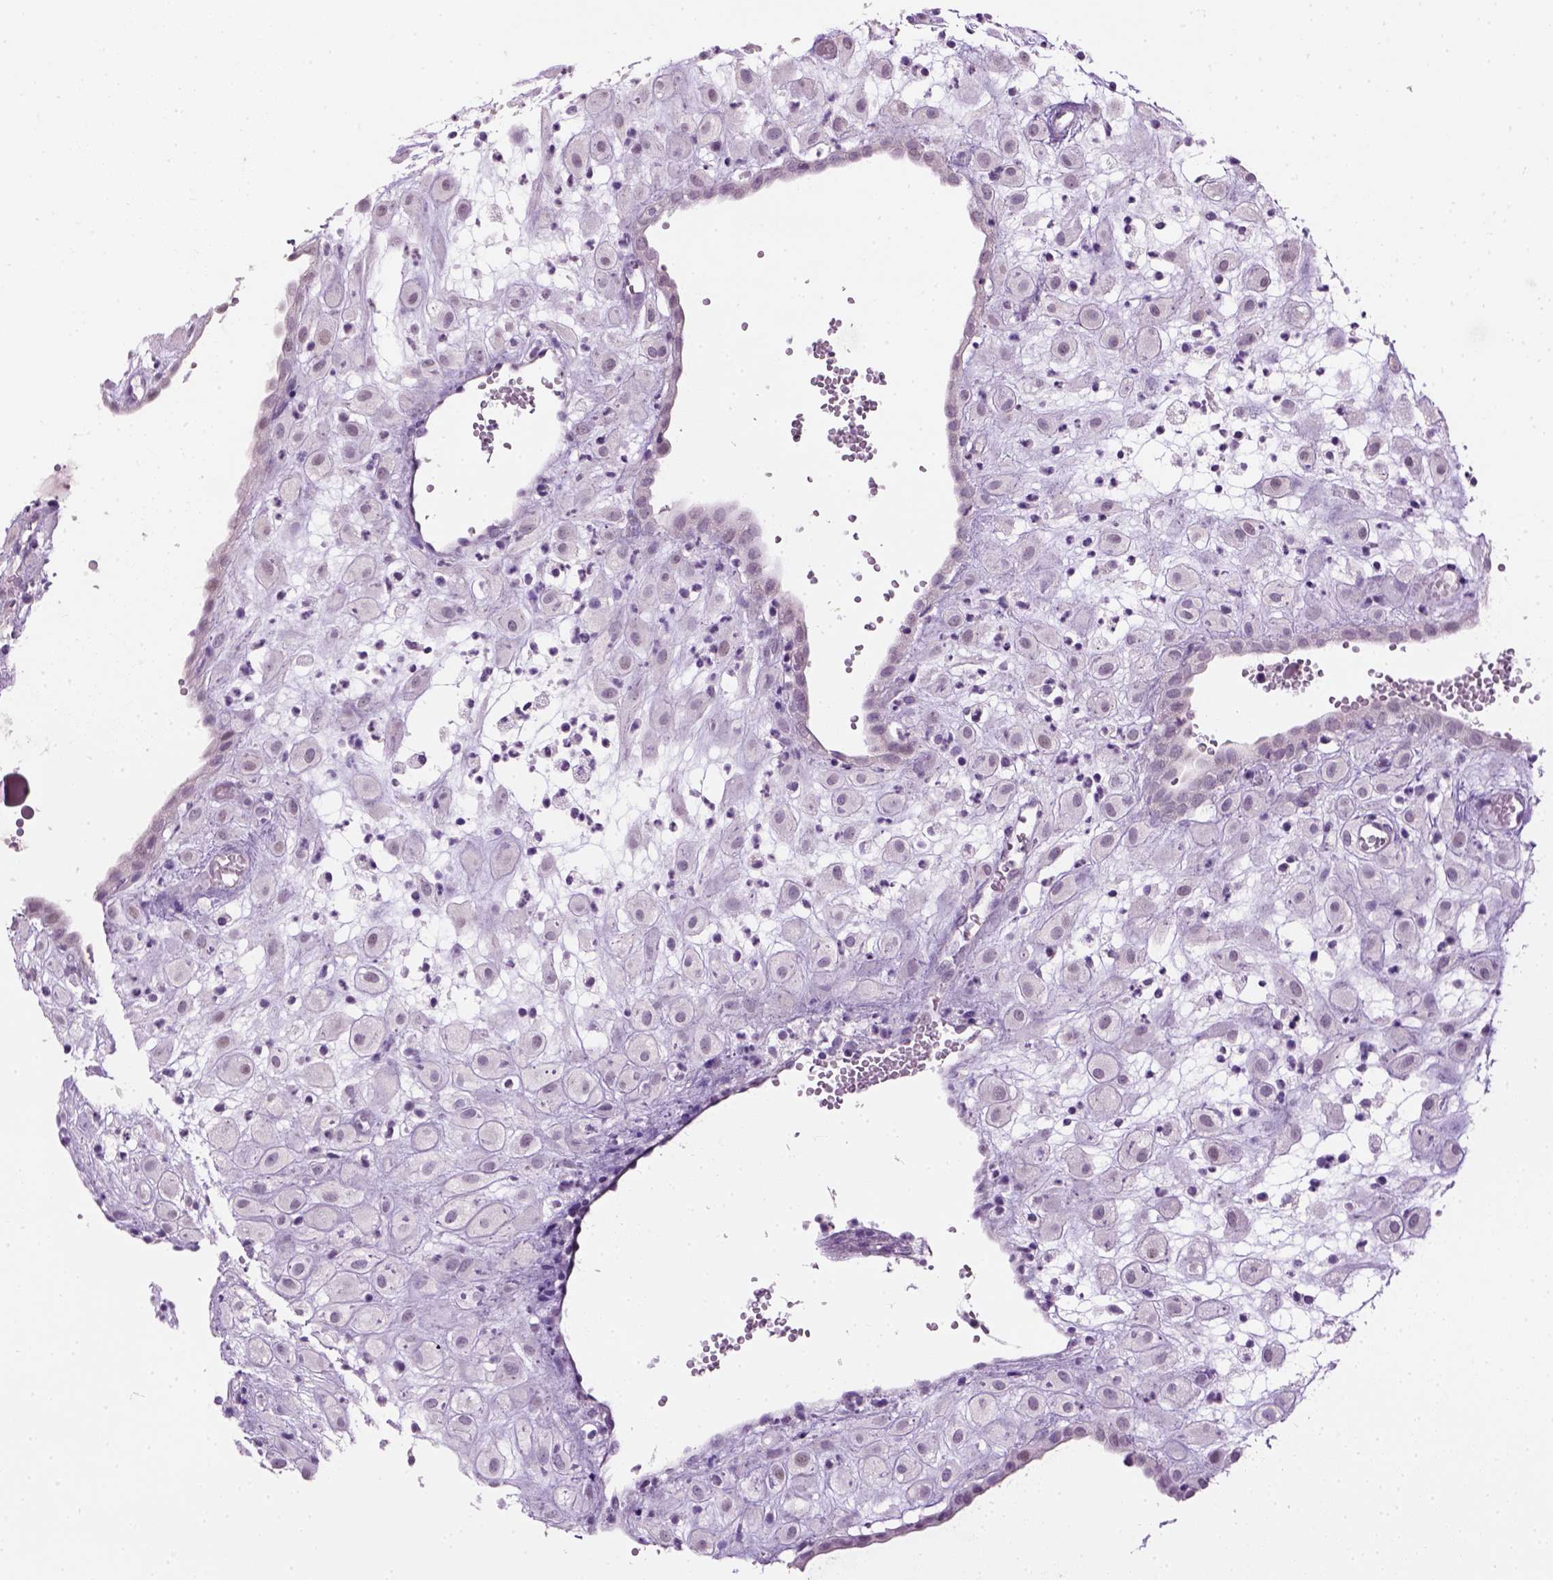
{"staining": {"intensity": "negative", "quantity": "none", "location": "none"}, "tissue": "placenta", "cell_type": "Decidual cells", "image_type": "normal", "snomed": [{"axis": "morphology", "description": "Normal tissue, NOS"}, {"axis": "topography", "description": "Placenta"}], "caption": "Immunohistochemistry (IHC) image of normal placenta: human placenta stained with DAB shows no significant protein expression in decidual cells. The staining was performed using DAB to visualize the protein expression in brown, while the nuclei were stained in blue with hematoxylin (Magnification: 20x).", "gene": "GABRB2", "patient": {"sex": "female", "age": 24}}